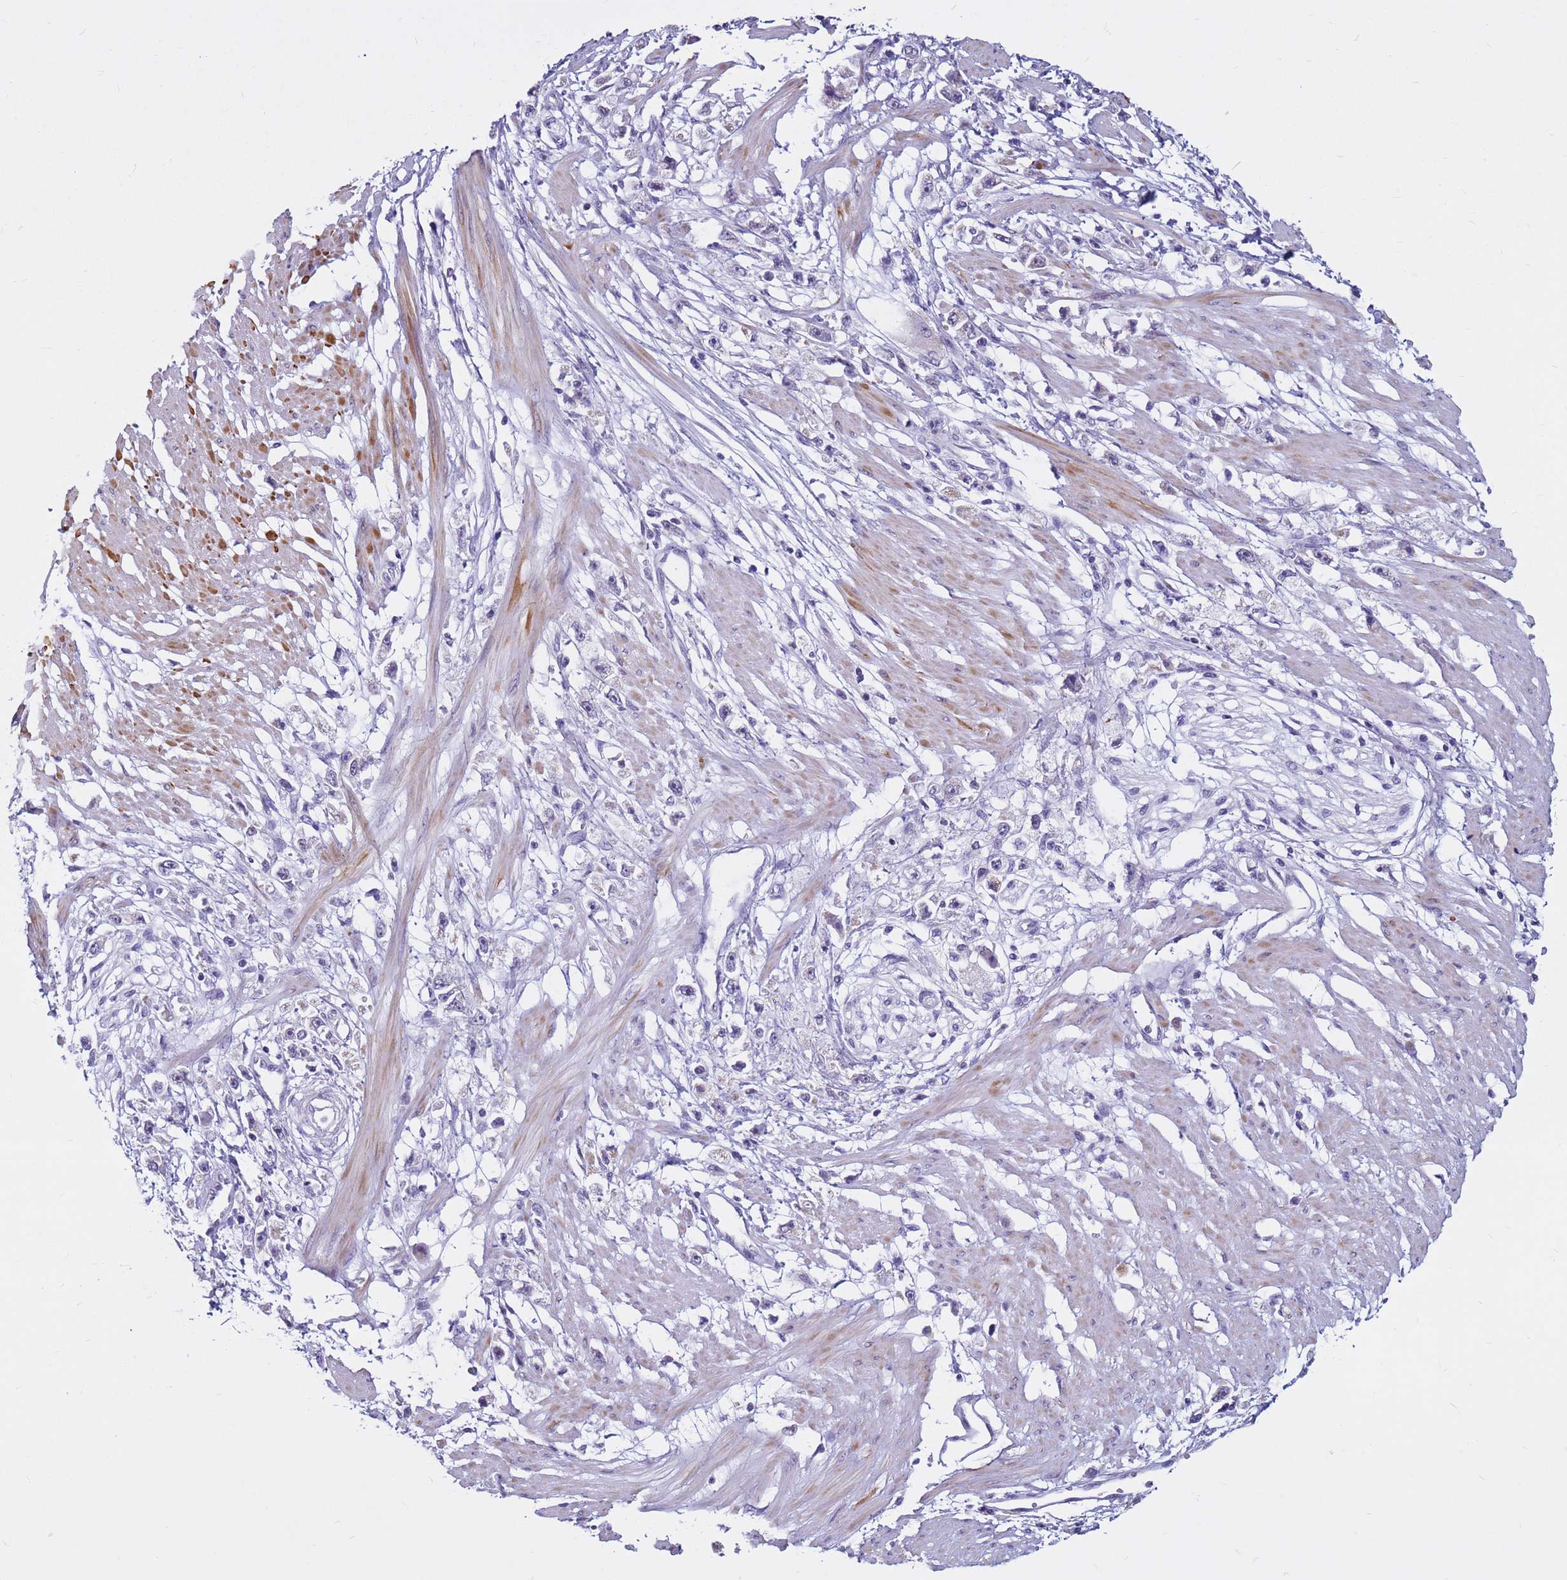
{"staining": {"intensity": "negative", "quantity": "none", "location": "none"}, "tissue": "stomach cancer", "cell_type": "Tumor cells", "image_type": "cancer", "snomed": [{"axis": "morphology", "description": "Adenocarcinoma, NOS"}, {"axis": "topography", "description": "Stomach"}], "caption": "DAB (3,3'-diaminobenzidine) immunohistochemical staining of human stomach adenocarcinoma shows no significant positivity in tumor cells.", "gene": "CDK2AP2", "patient": {"sex": "female", "age": 59}}